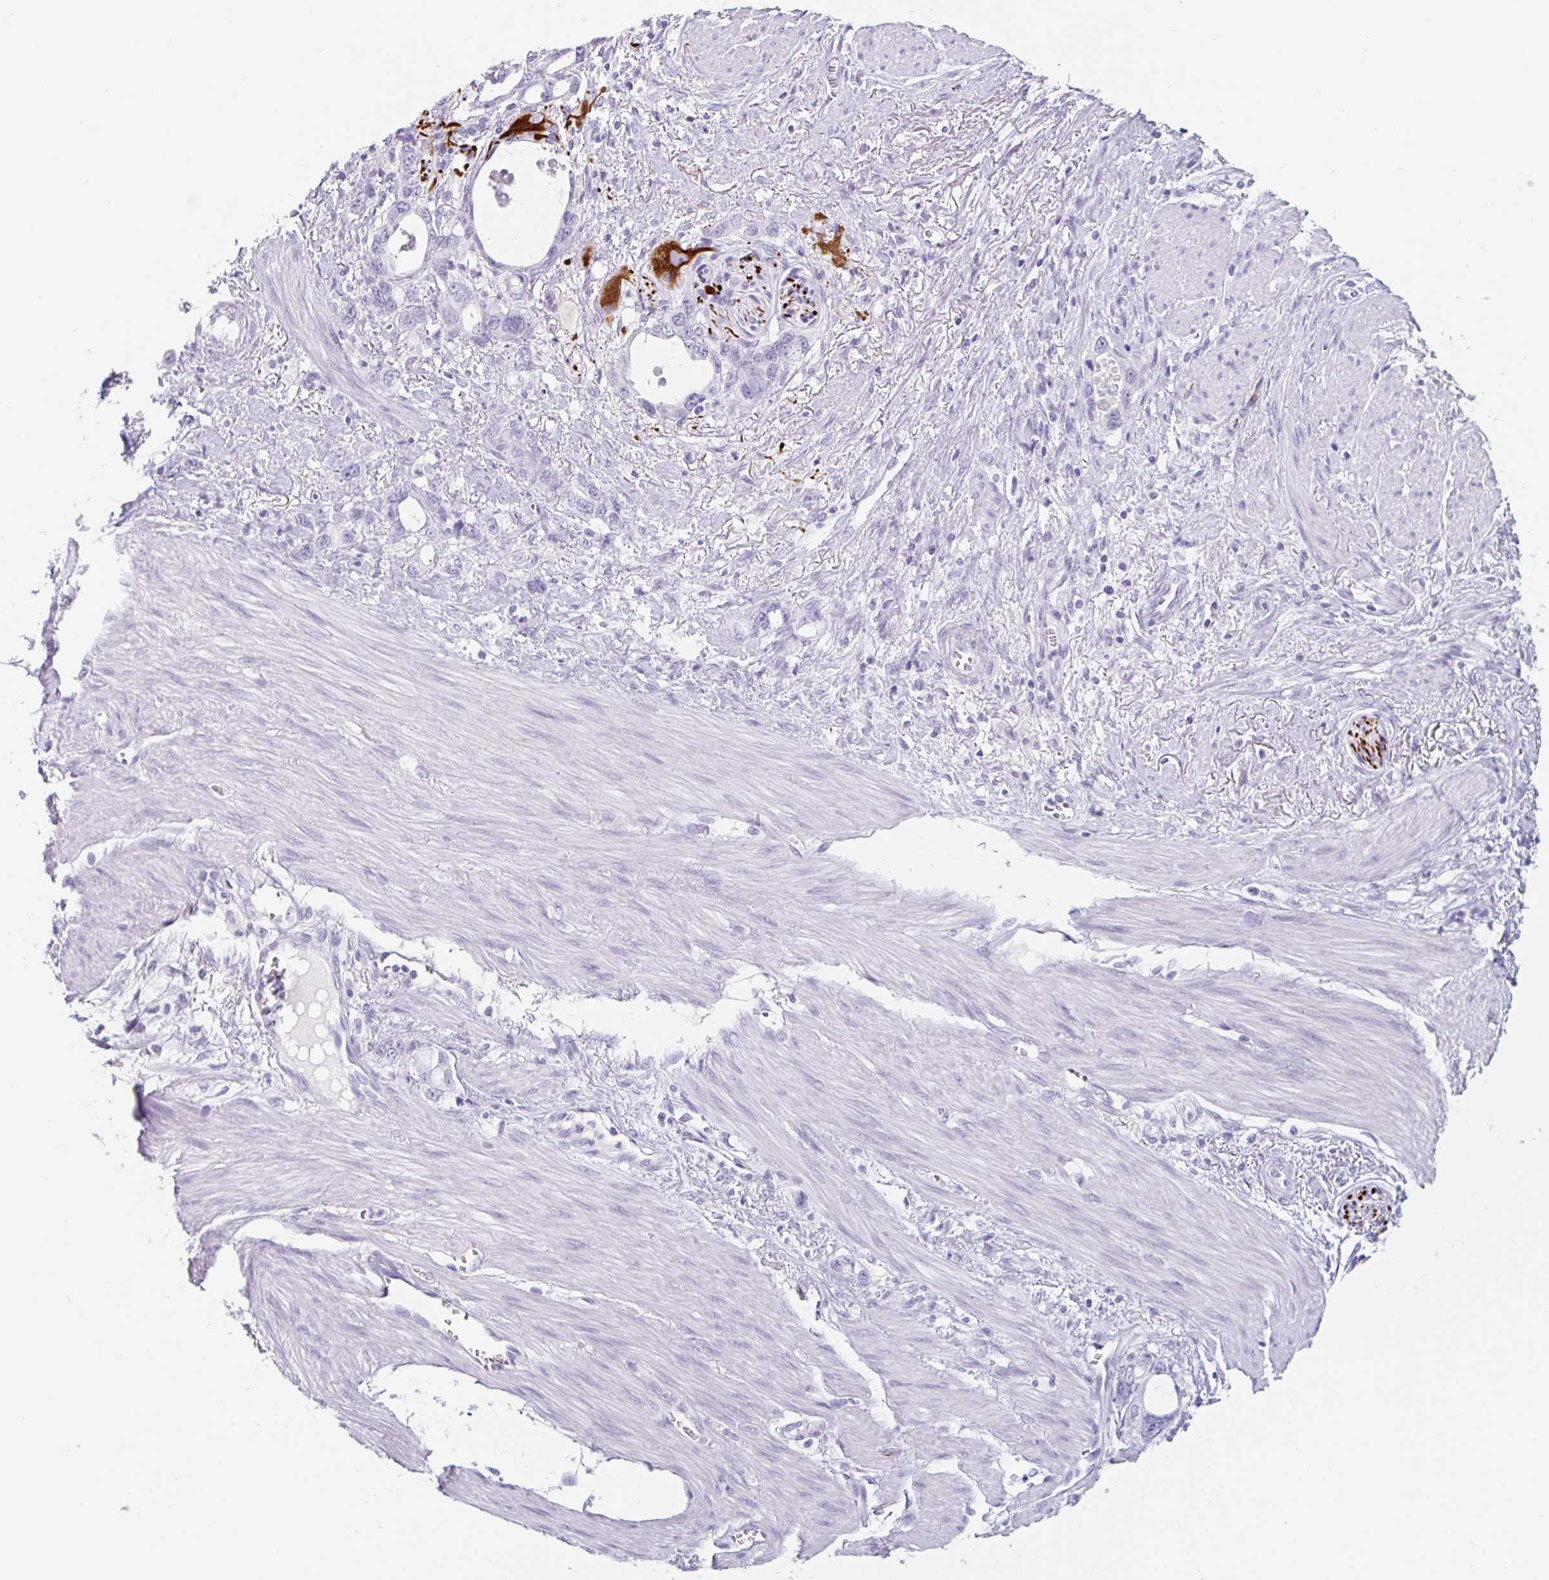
{"staining": {"intensity": "strong", "quantity": "<25%", "location": "cytoplasmic/membranous"}, "tissue": "stomach cancer", "cell_type": "Tumor cells", "image_type": "cancer", "snomed": [{"axis": "morphology", "description": "Adenocarcinoma, NOS"}, {"axis": "topography", "description": "Stomach, upper"}], "caption": "There is medium levels of strong cytoplasmic/membranous positivity in tumor cells of stomach cancer, as demonstrated by immunohistochemical staining (brown color).", "gene": "EMC4", "patient": {"sex": "male", "age": 74}}